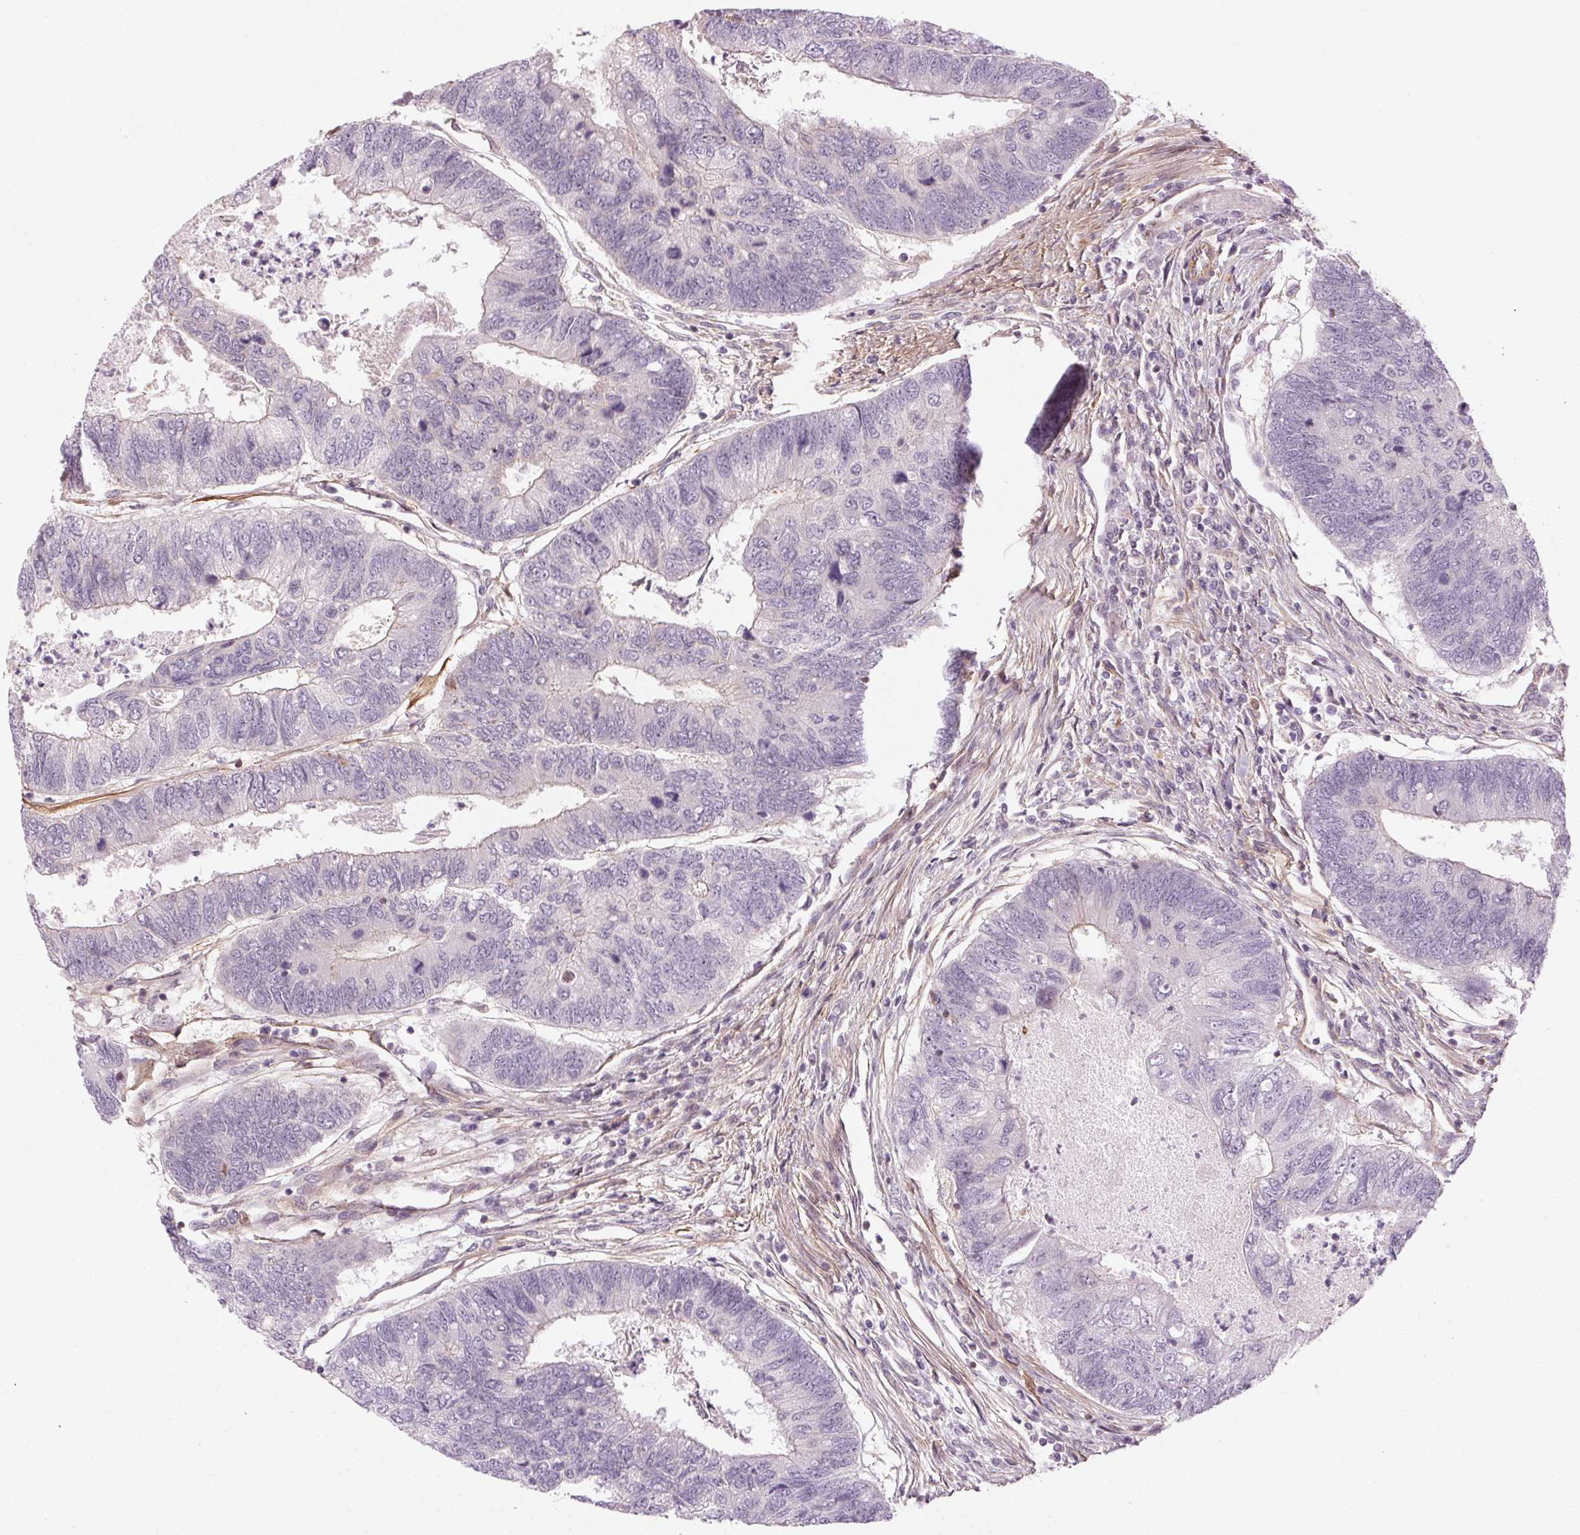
{"staining": {"intensity": "negative", "quantity": "none", "location": "none"}, "tissue": "colorectal cancer", "cell_type": "Tumor cells", "image_type": "cancer", "snomed": [{"axis": "morphology", "description": "Adenocarcinoma, NOS"}, {"axis": "topography", "description": "Colon"}], "caption": "This is a micrograph of immunohistochemistry staining of colorectal adenocarcinoma, which shows no expression in tumor cells.", "gene": "CCSER1", "patient": {"sex": "female", "age": 67}}